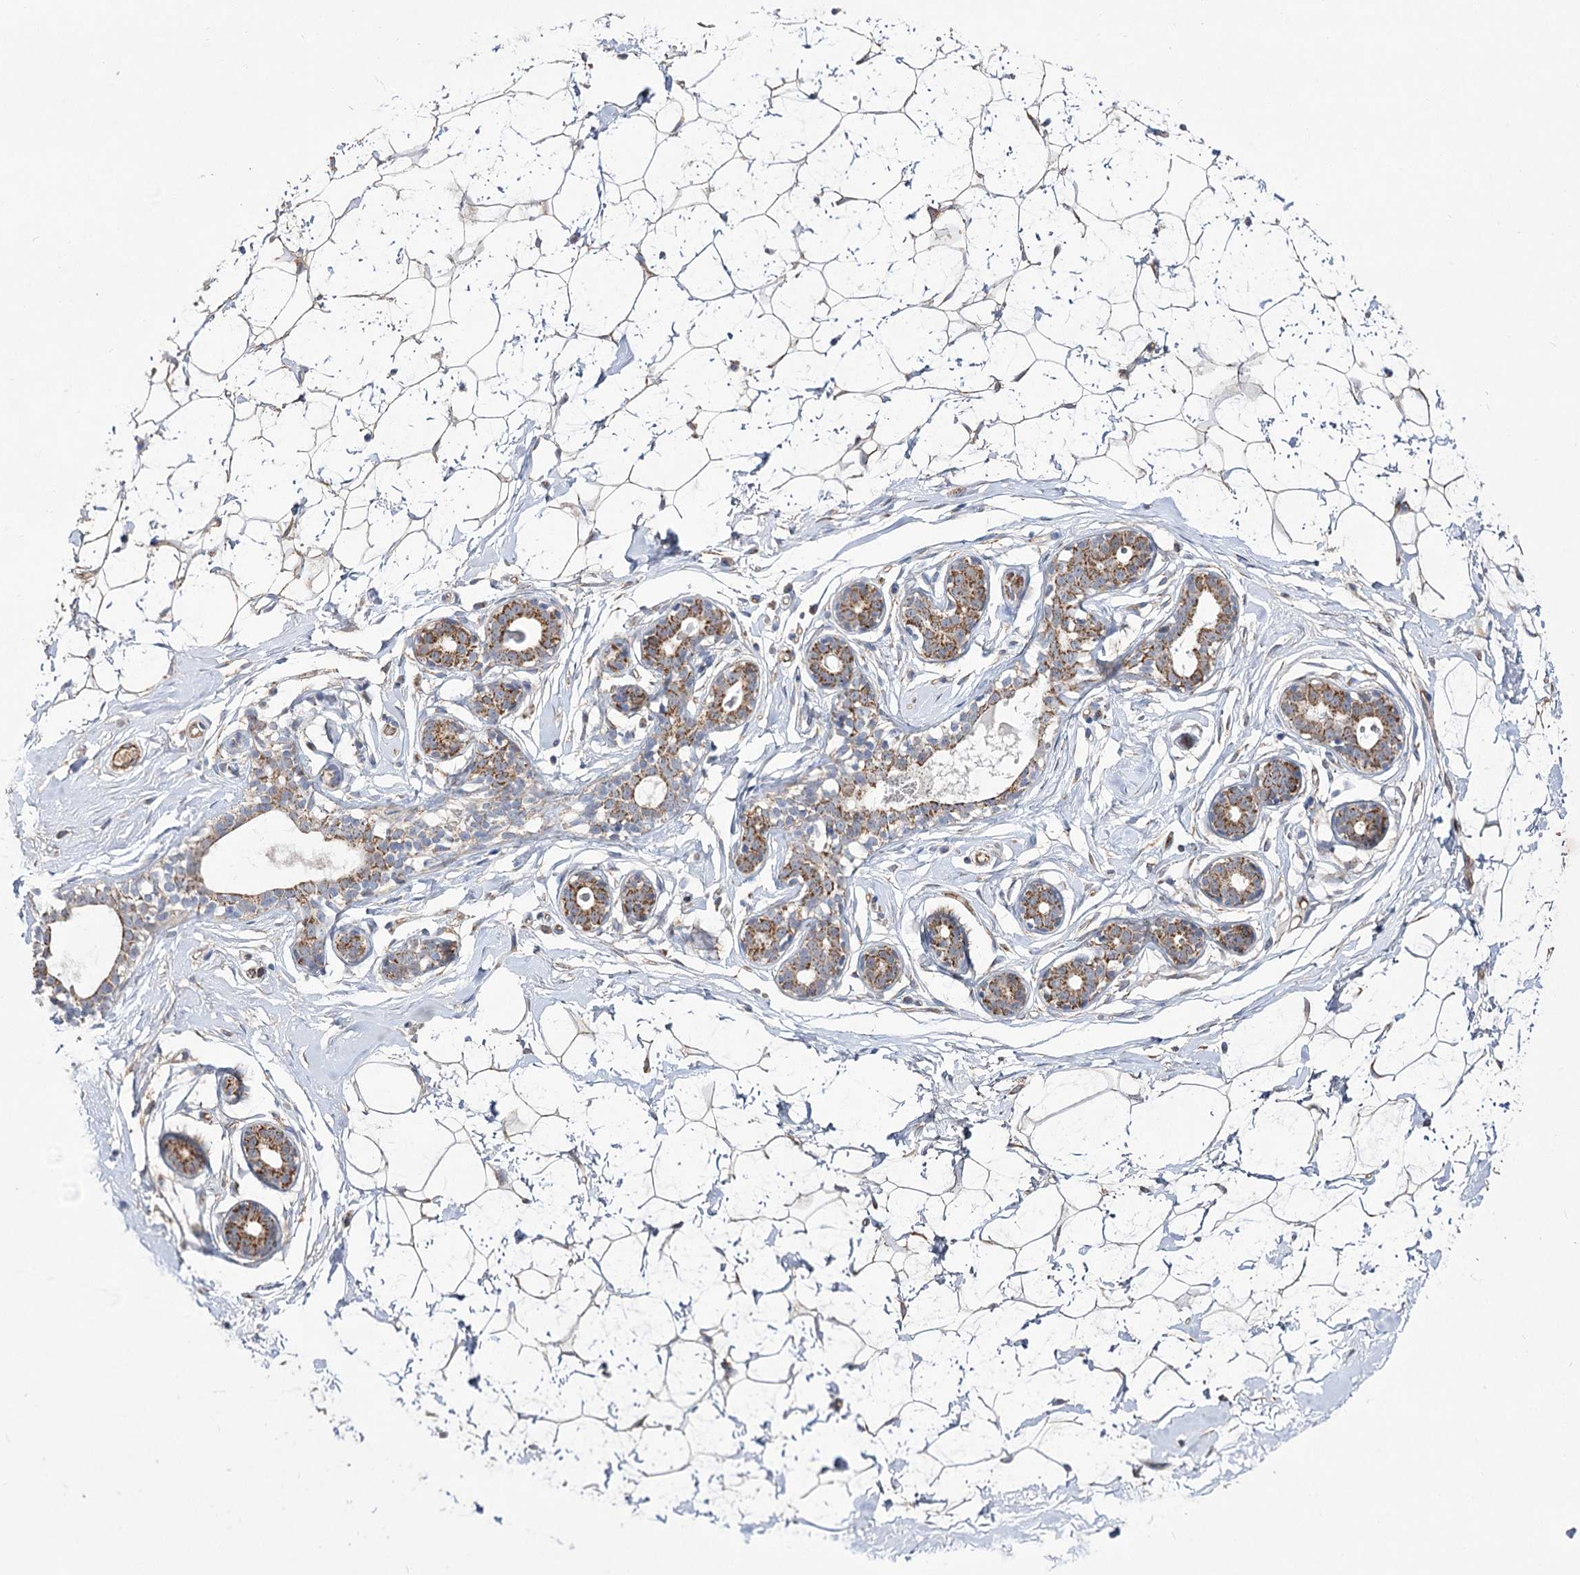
{"staining": {"intensity": "weak", "quantity": "25%-75%", "location": "cytoplasmic/membranous"}, "tissue": "breast", "cell_type": "Adipocytes", "image_type": "normal", "snomed": [{"axis": "morphology", "description": "Normal tissue, NOS"}, {"axis": "morphology", "description": "Adenoma, NOS"}, {"axis": "topography", "description": "Breast"}], "caption": "A histopathology image of human breast stained for a protein reveals weak cytoplasmic/membranous brown staining in adipocytes. (DAB = brown stain, brightfield microscopy at high magnification).", "gene": "ECHDC3", "patient": {"sex": "female", "age": 23}}